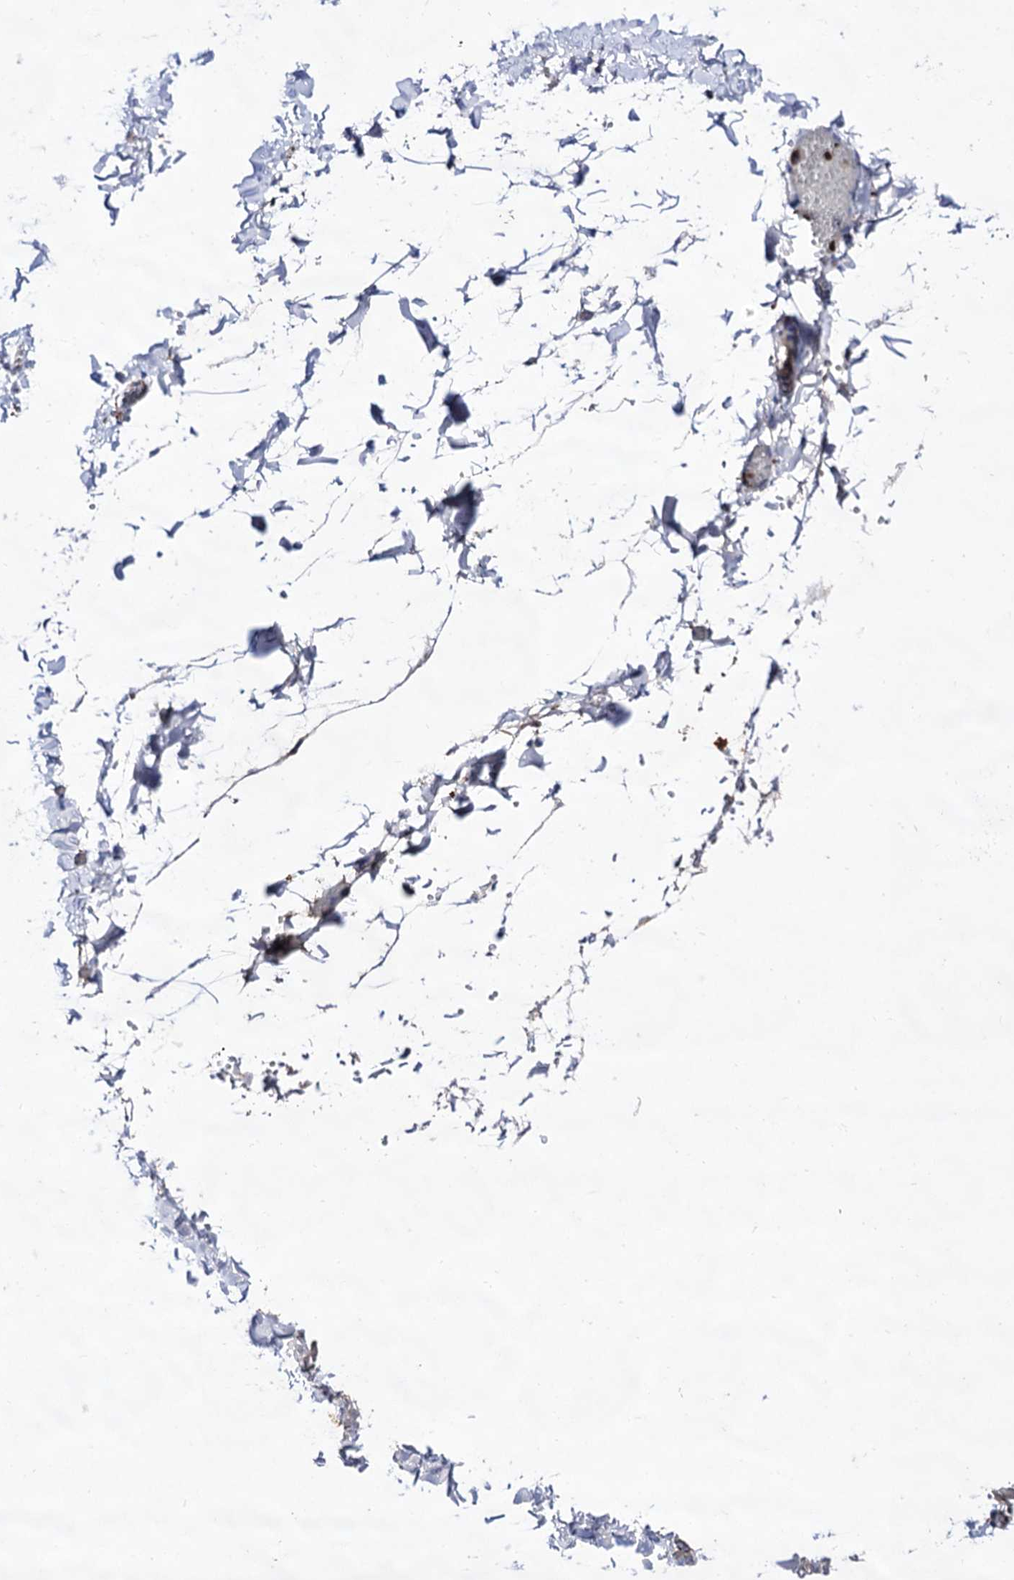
{"staining": {"intensity": "negative", "quantity": "none", "location": "none"}, "tissue": "adipose tissue", "cell_type": "Adipocytes", "image_type": "normal", "snomed": [{"axis": "morphology", "description": "Normal tissue, NOS"}, {"axis": "topography", "description": "Gallbladder"}, {"axis": "topography", "description": "Peripheral nerve tissue"}], "caption": "This is a photomicrograph of immunohistochemistry staining of normal adipose tissue, which shows no expression in adipocytes.", "gene": "ACAD9", "patient": {"sex": "male", "age": 38}}